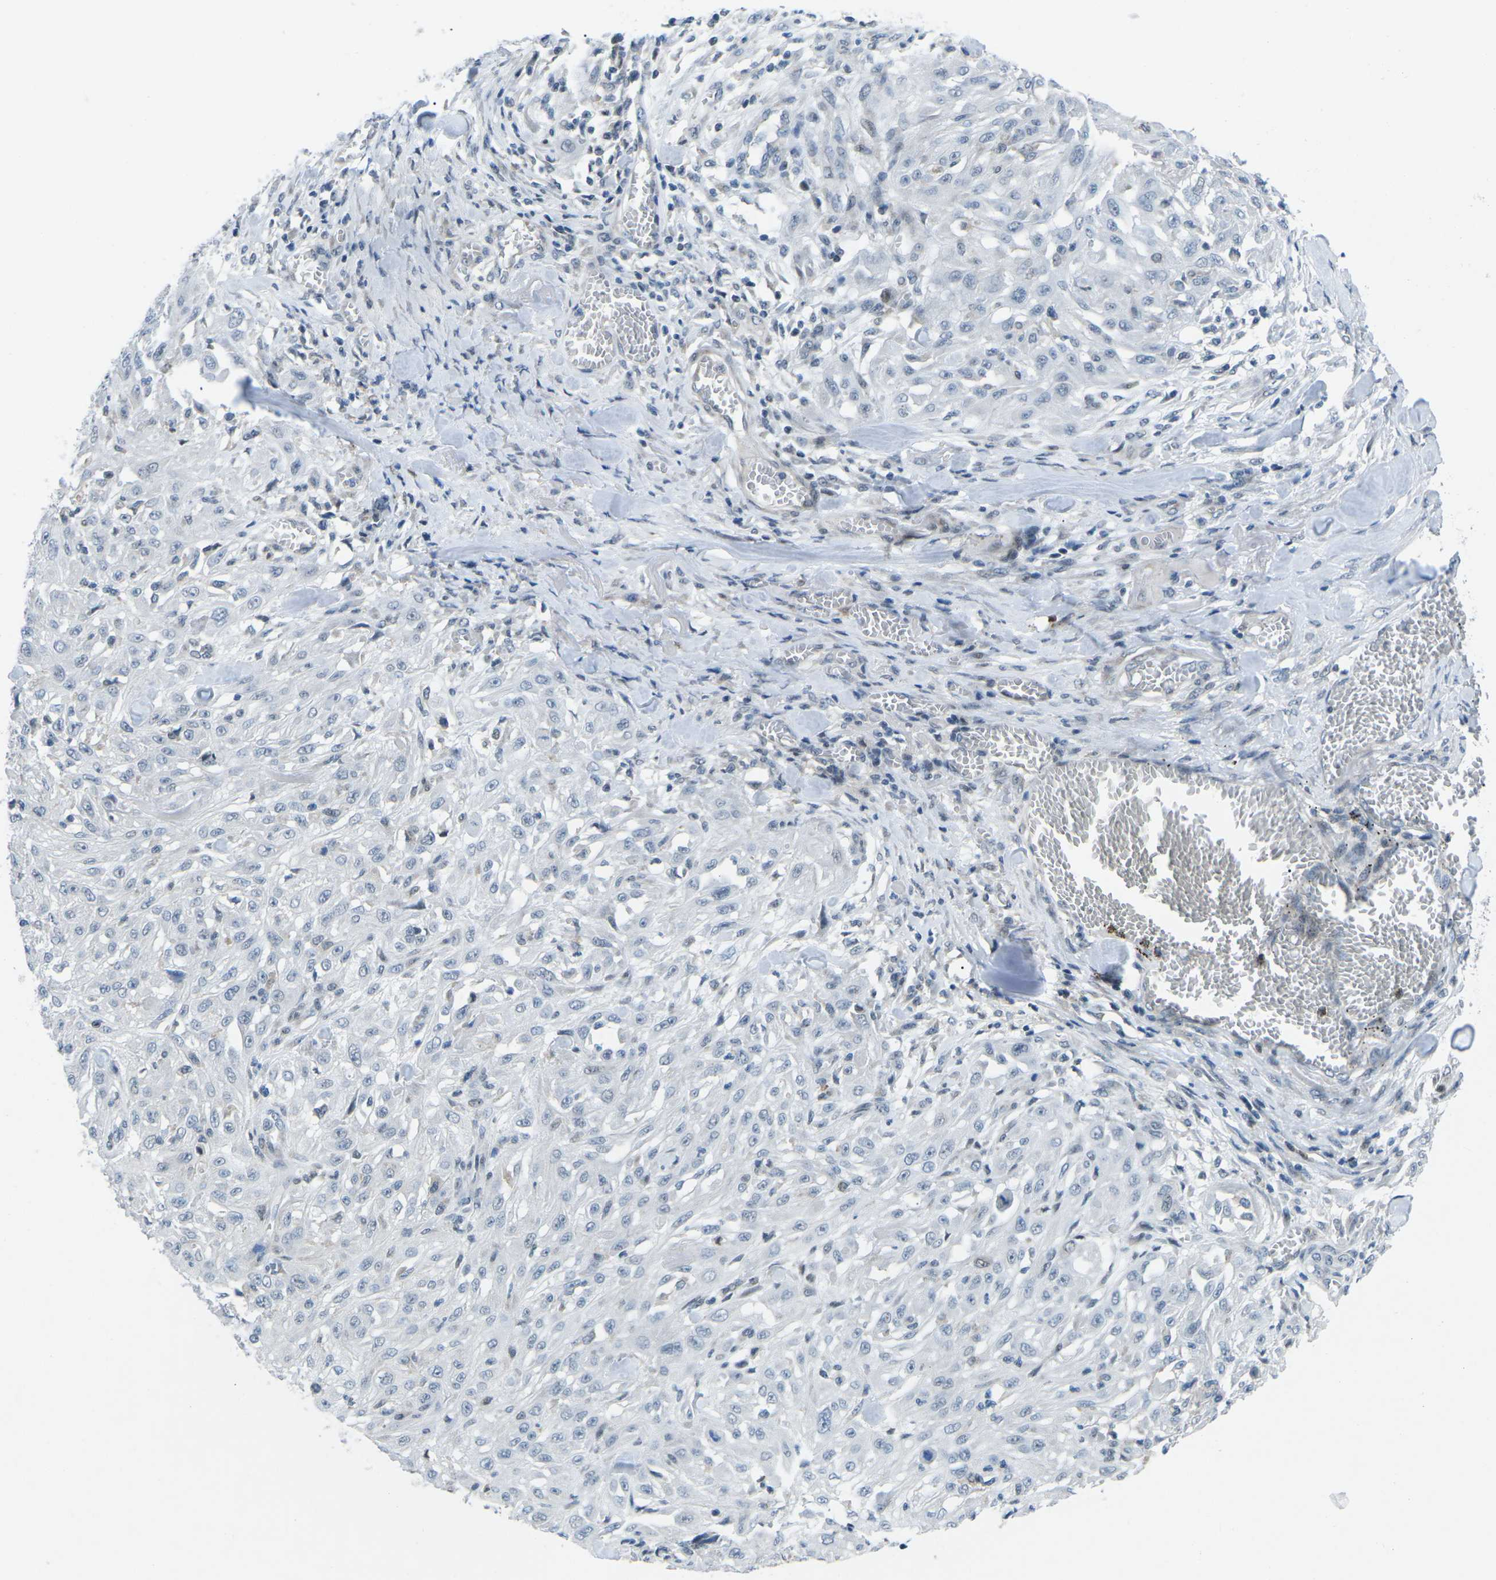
{"staining": {"intensity": "negative", "quantity": "none", "location": "none"}, "tissue": "skin cancer", "cell_type": "Tumor cells", "image_type": "cancer", "snomed": [{"axis": "morphology", "description": "Squamous cell carcinoma, NOS"}, {"axis": "morphology", "description": "Squamous cell carcinoma, metastatic, NOS"}, {"axis": "topography", "description": "Skin"}, {"axis": "topography", "description": "Lymph node"}], "caption": "High power microscopy image of an IHC photomicrograph of squamous cell carcinoma (skin), revealing no significant positivity in tumor cells.", "gene": "MBNL1", "patient": {"sex": "male", "age": 75}}